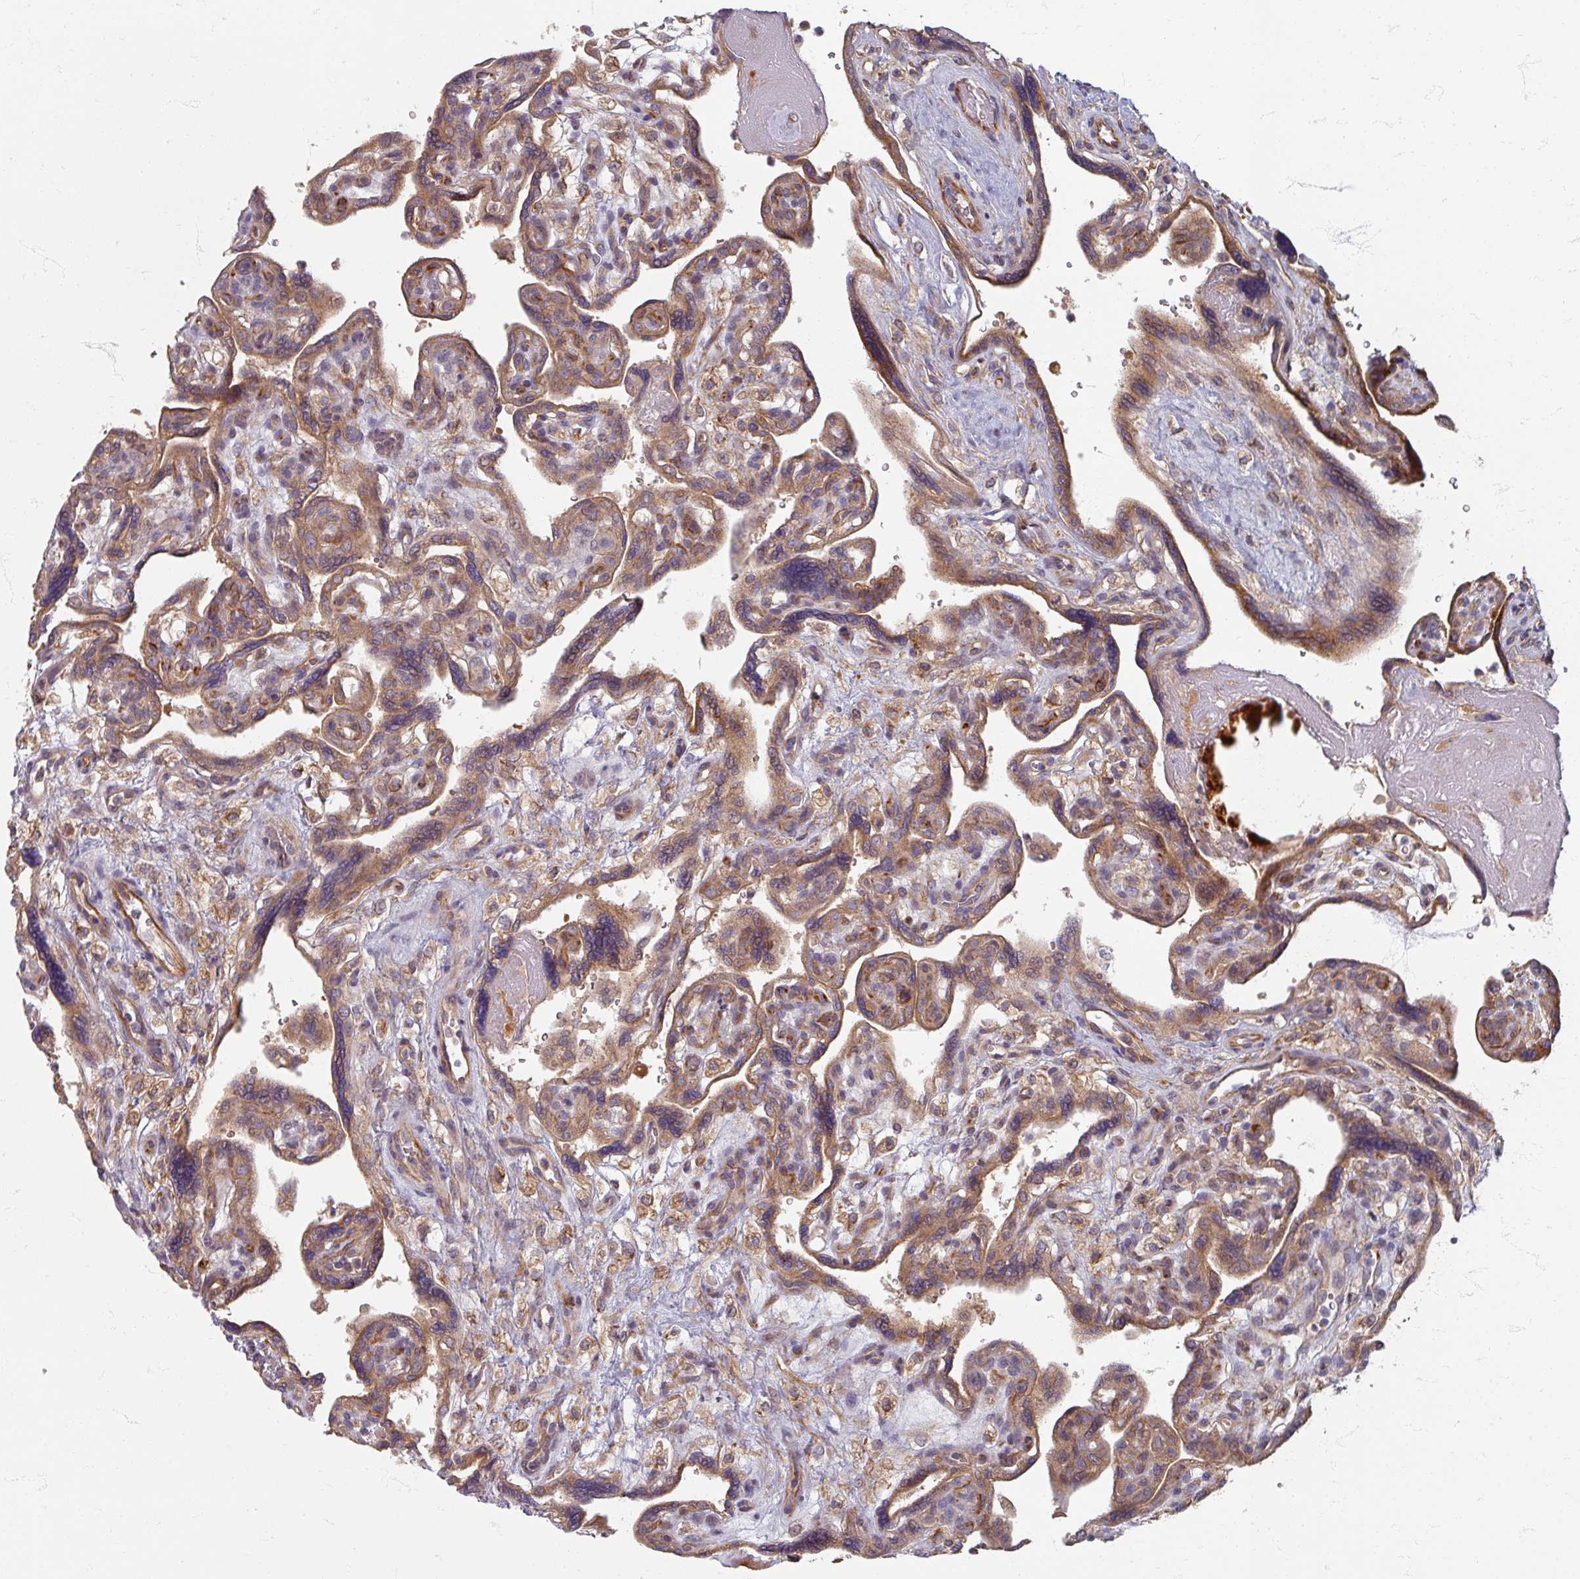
{"staining": {"intensity": "moderate", "quantity": ">75%", "location": "cytoplasmic/membranous"}, "tissue": "placenta", "cell_type": "Decidual cells", "image_type": "normal", "snomed": [{"axis": "morphology", "description": "Normal tissue, NOS"}, {"axis": "topography", "description": "Placenta"}], "caption": "Immunohistochemistry of normal placenta displays medium levels of moderate cytoplasmic/membranous positivity in approximately >75% of decidual cells.", "gene": "STAM", "patient": {"sex": "female", "age": 39}}